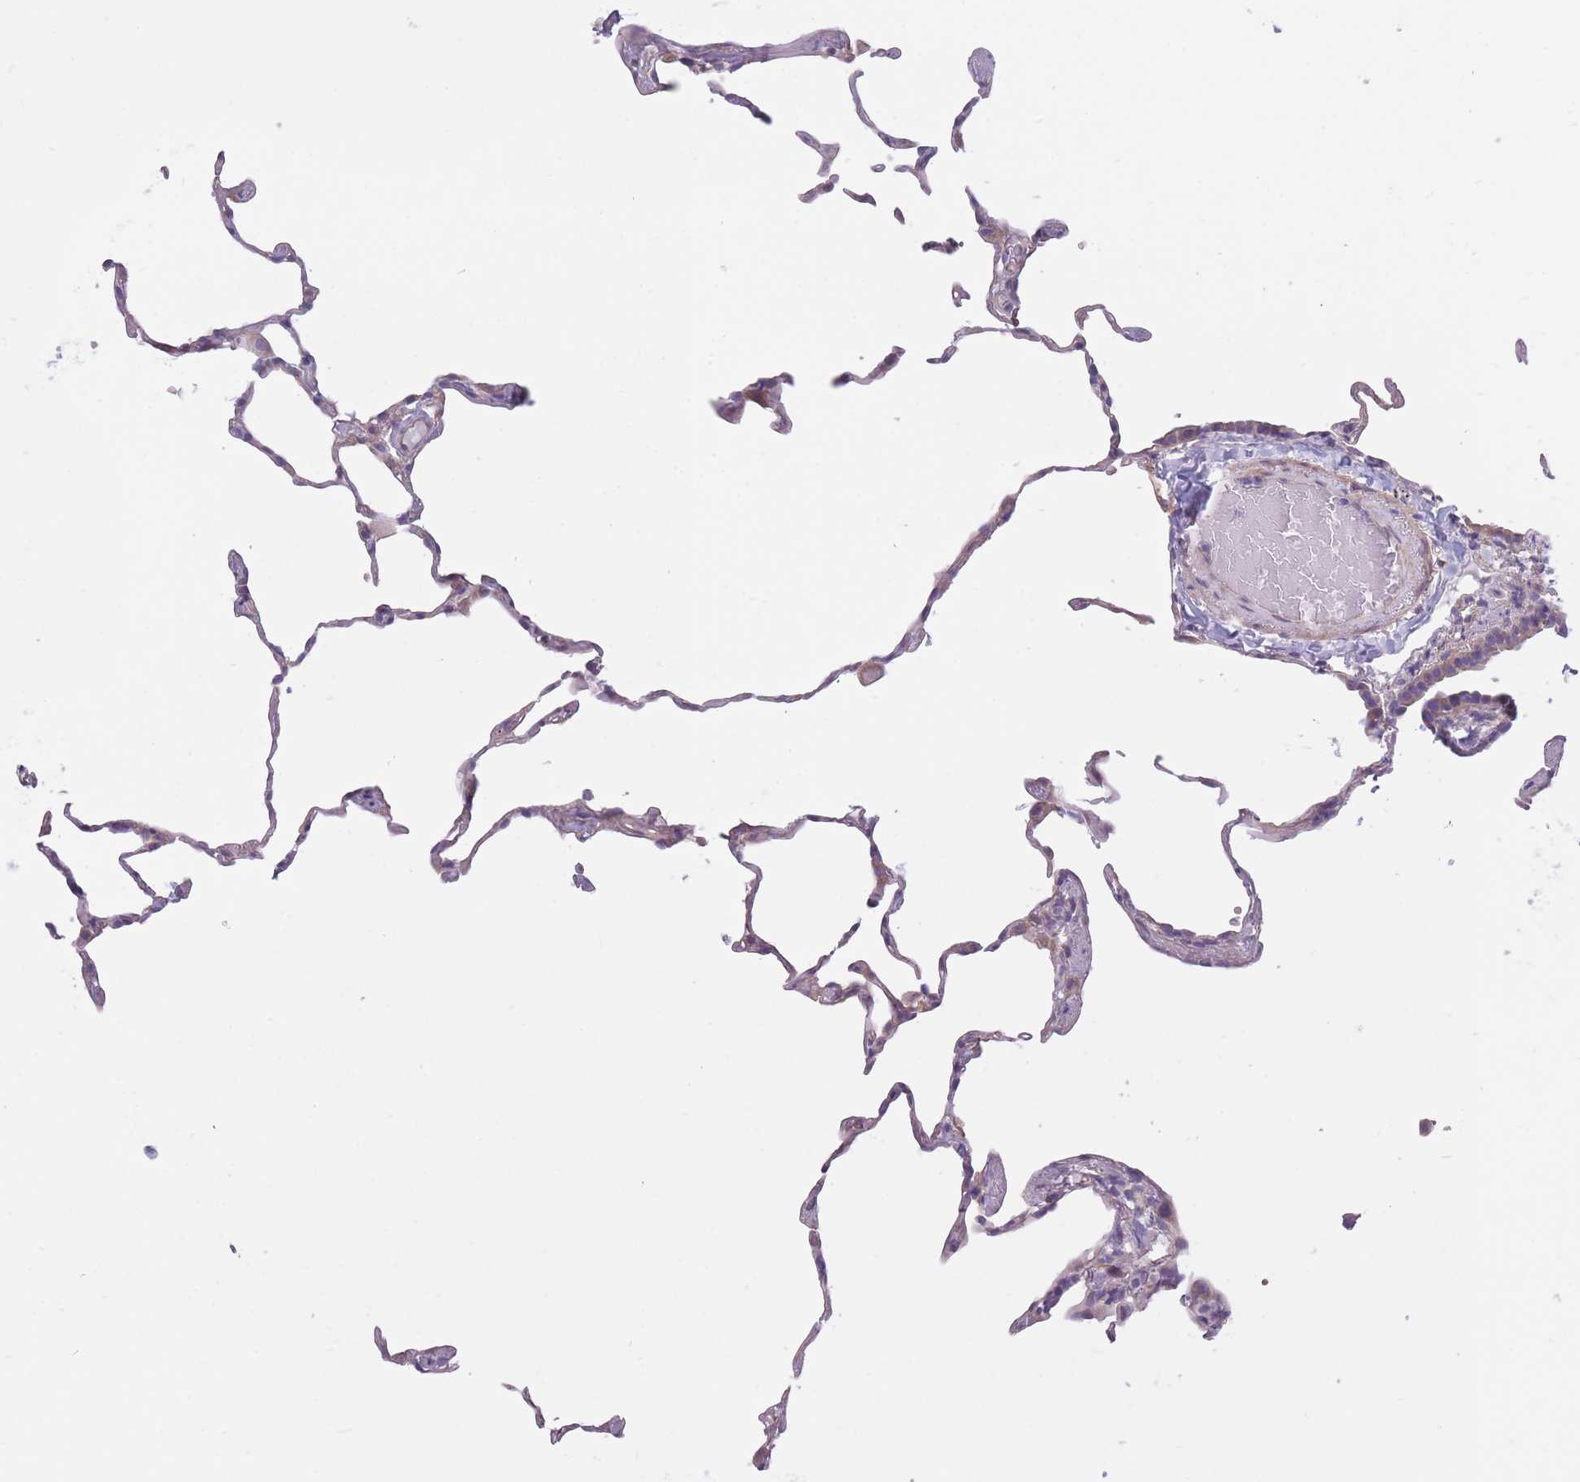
{"staining": {"intensity": "negative", "quantity": "none", "location": "none"}, "tissue": "lung", "cell_type": "Alveolar cells", "image_type": "normal", "snomed": [{"axis": "morphology", "description": "Normal tissue, NOS"}, {"axis": "topography", "description": "Lung"}], "caption": "Alveolar cells show no significant staining in normal lung. (Immunohistochemistry, brightfield microscopy, high magnification).", "gene": "SERPINB3", "patient": {"sex": "female", "age": 57}}